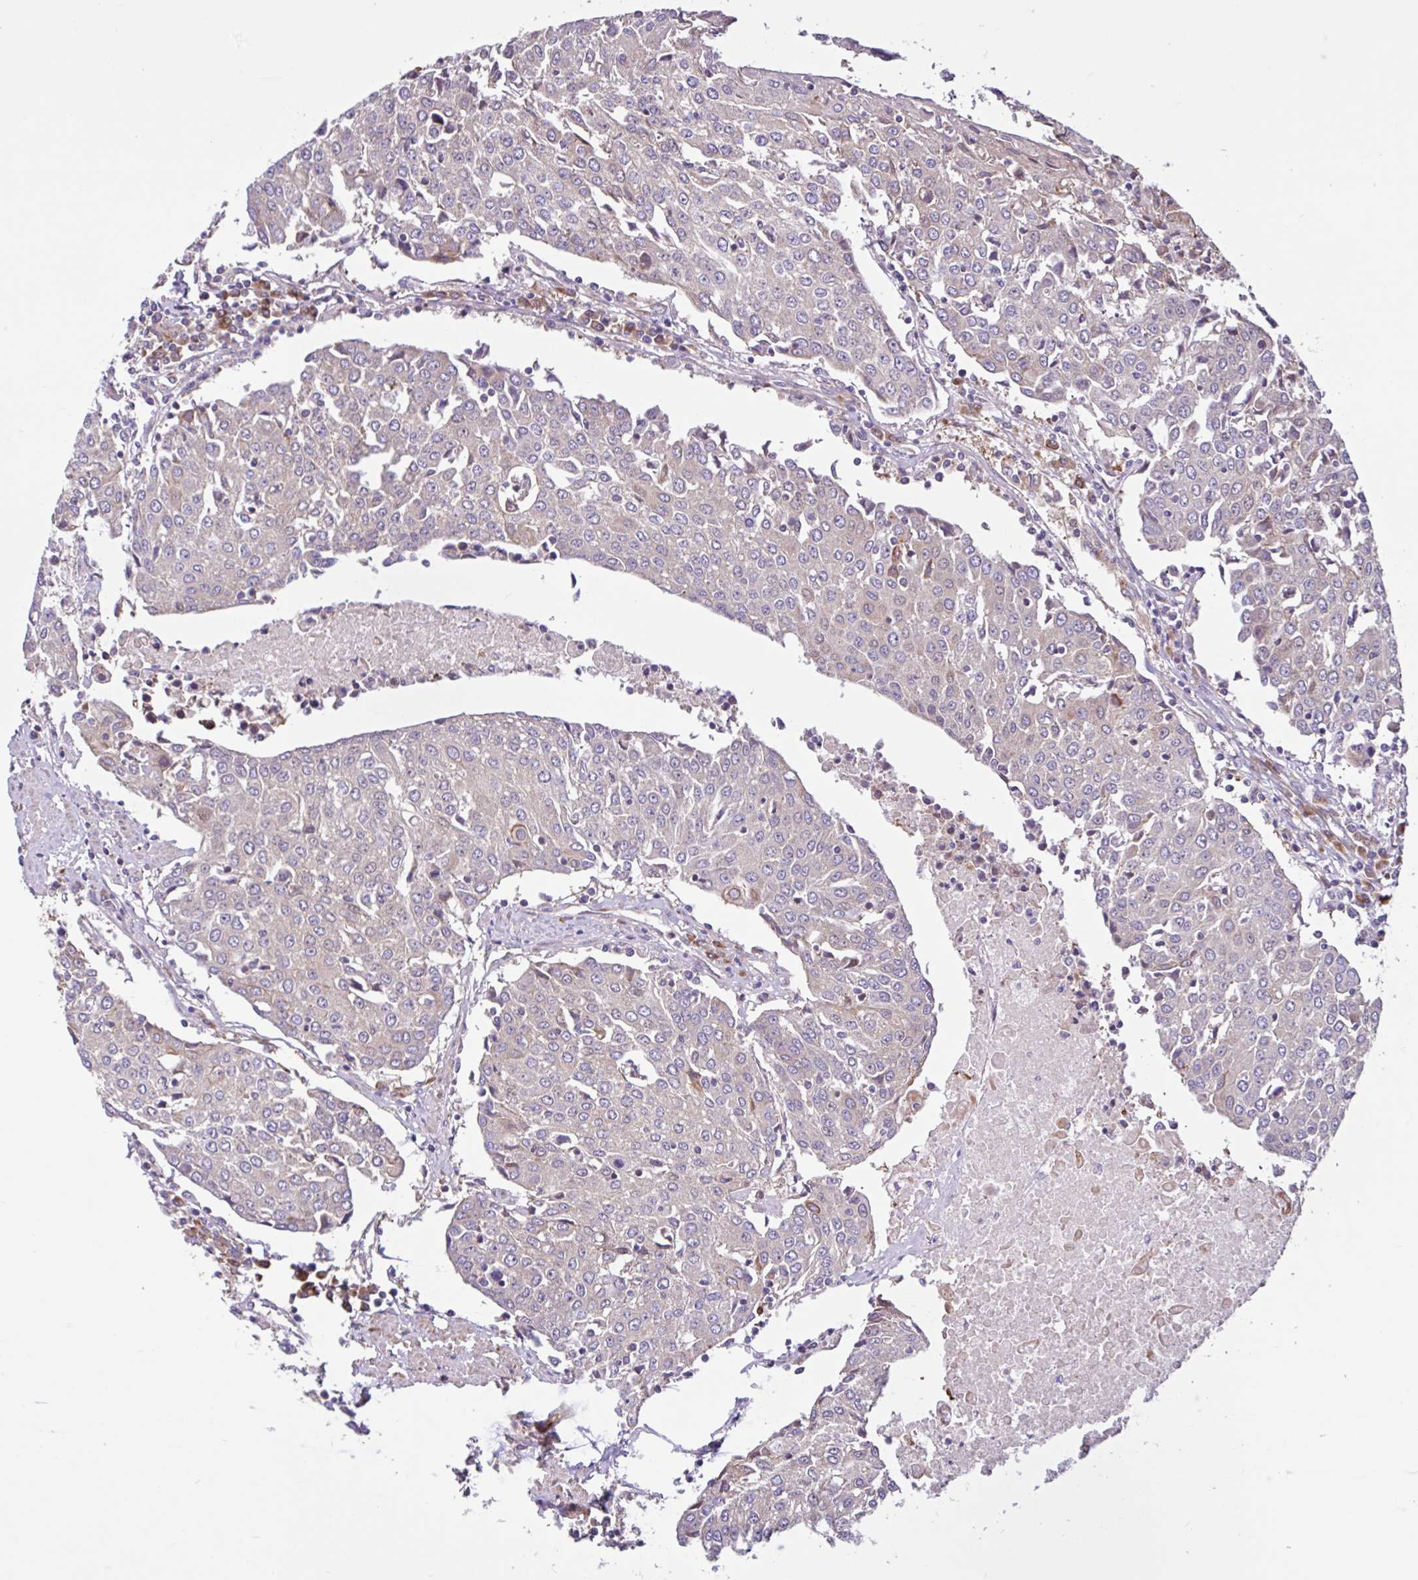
{"staining": {"intensity": "weak", "quantity": "<25%", "location": "cytoplasmic/membranous"}, "tissue": "urothelial cancer", "cell_type": "Tumor cells", "image_type": "cancer", "snomed": [{"axis": "morphology", "description": "Urothelial carcinoma, High grade"}, {"axis": "topography", "description": "Urinary bladder"}], "caption": "Immunohistochemistry (IHC) micrograph of human urothelial cancer stained for a protein (brown), which exhibits no expression in tumor cells. The staining was performed using DAB (3,3'-diaminobenzidine) to visualize the protein expression in brown, while the nuclei were stained in blue with hematoxylin (Magnification: 20x).", "gene": "NTPCR", "patient": {"sex": "female", "age": 85}}